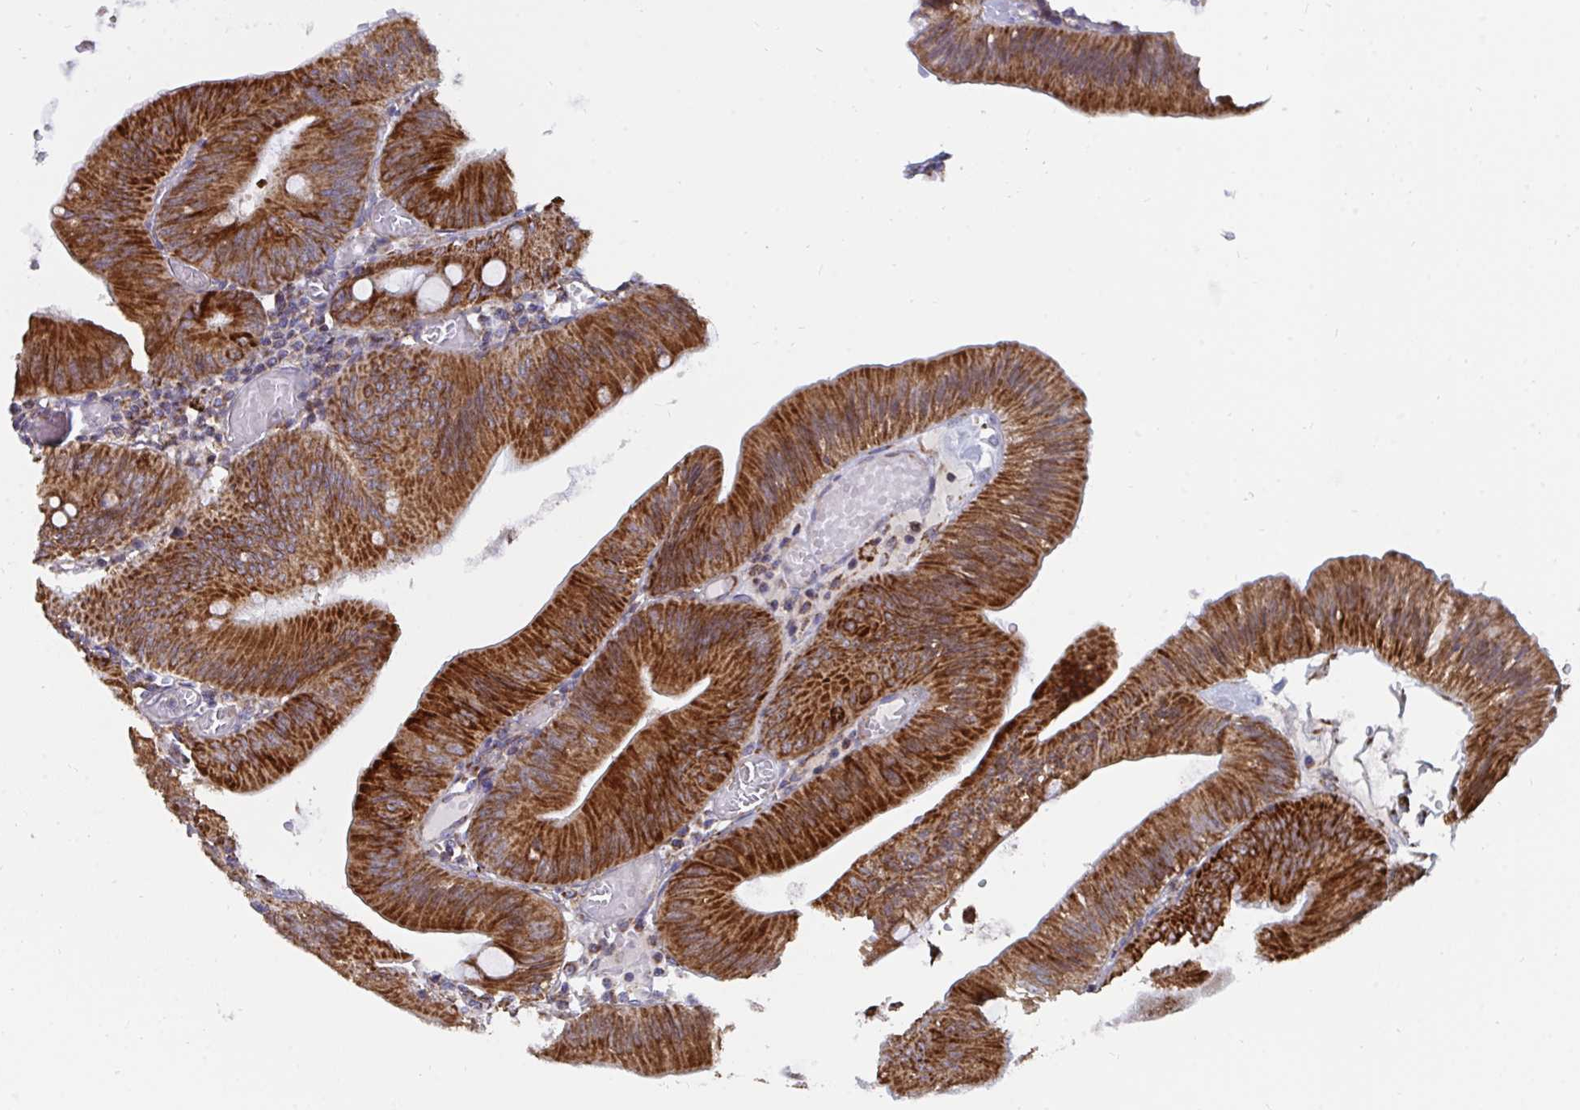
{"staining": {"intensity": "strong", "quantity": ">75%", "location": "cytoplasmic/membranous"}, "tissue": "colorectal cancer", "cell_type": "Tumor cells", "image_type": "cancer", "snomed": [{"axis": "morphology", "description": "Adenocarcinoma, NOS"}, {"axis": "topography", "description": "Colon"}], "caption": "Immunohistochemical staining of colorectal adenocarcinoma shows strong cytoplasmic/membranous protein staining in about >75% of tumor cells.", "gene": "PC", "patient": {"sex": "male", "age": 84}}